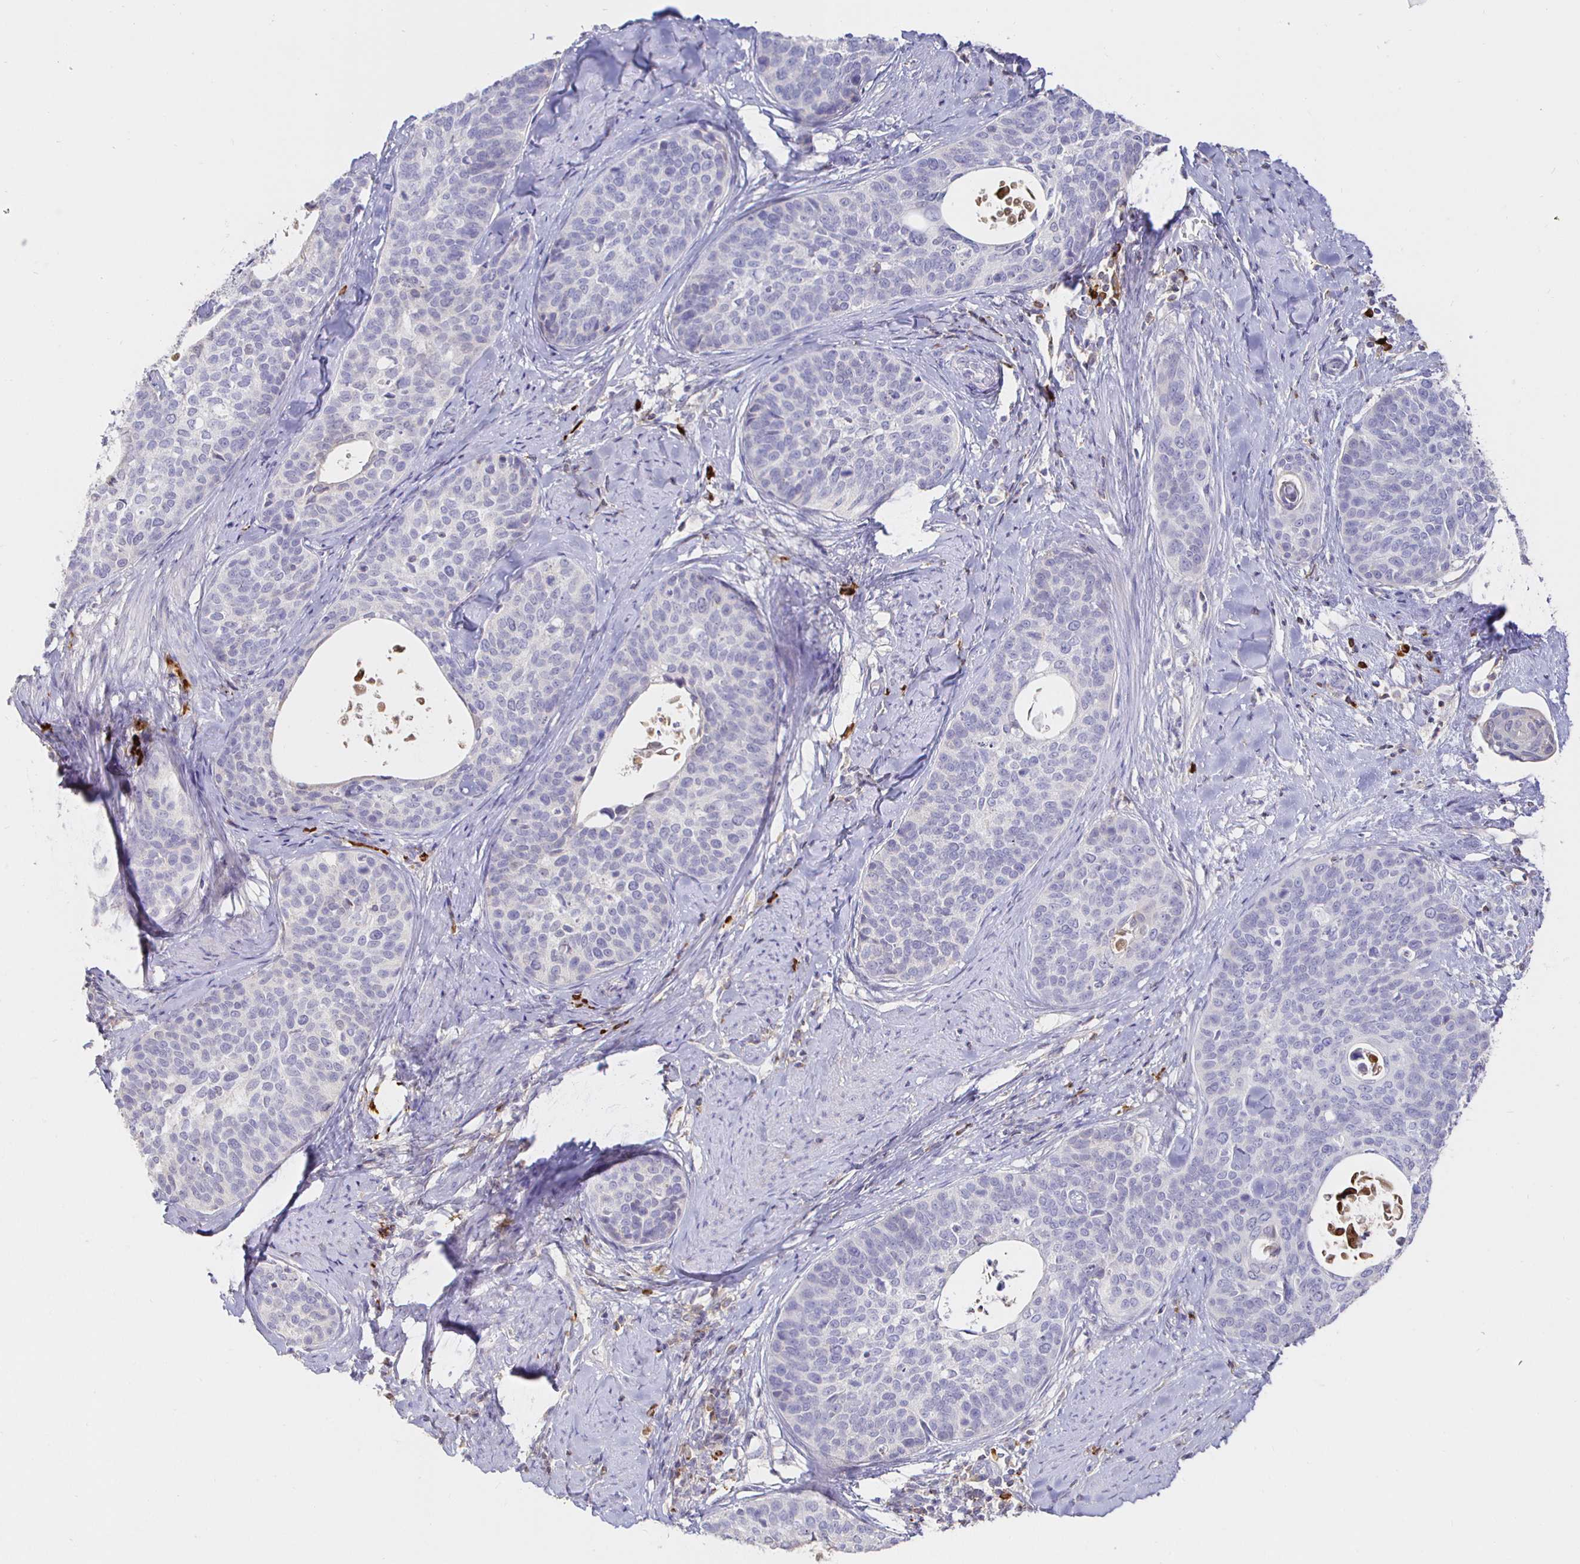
{"staining": {"intensity": "negative", "quantity": "none", "location": "none"}, "tissue": "cervical cancer", "cell_type": "Tumor cells", "image_type": "cancer", "snomed": [{"axis": "morphology", "description": "Squamous cell carcinoma, NOS"}, {"axis": "topography", "description": "Cervix"}], "caption": "DAB immunohistochemical staining of human cervical squamous cell carcinoma reveals no significant expression in tumor cells.", "gene": "CXCR3", "patient": {"sex": "female", "age": 69}}